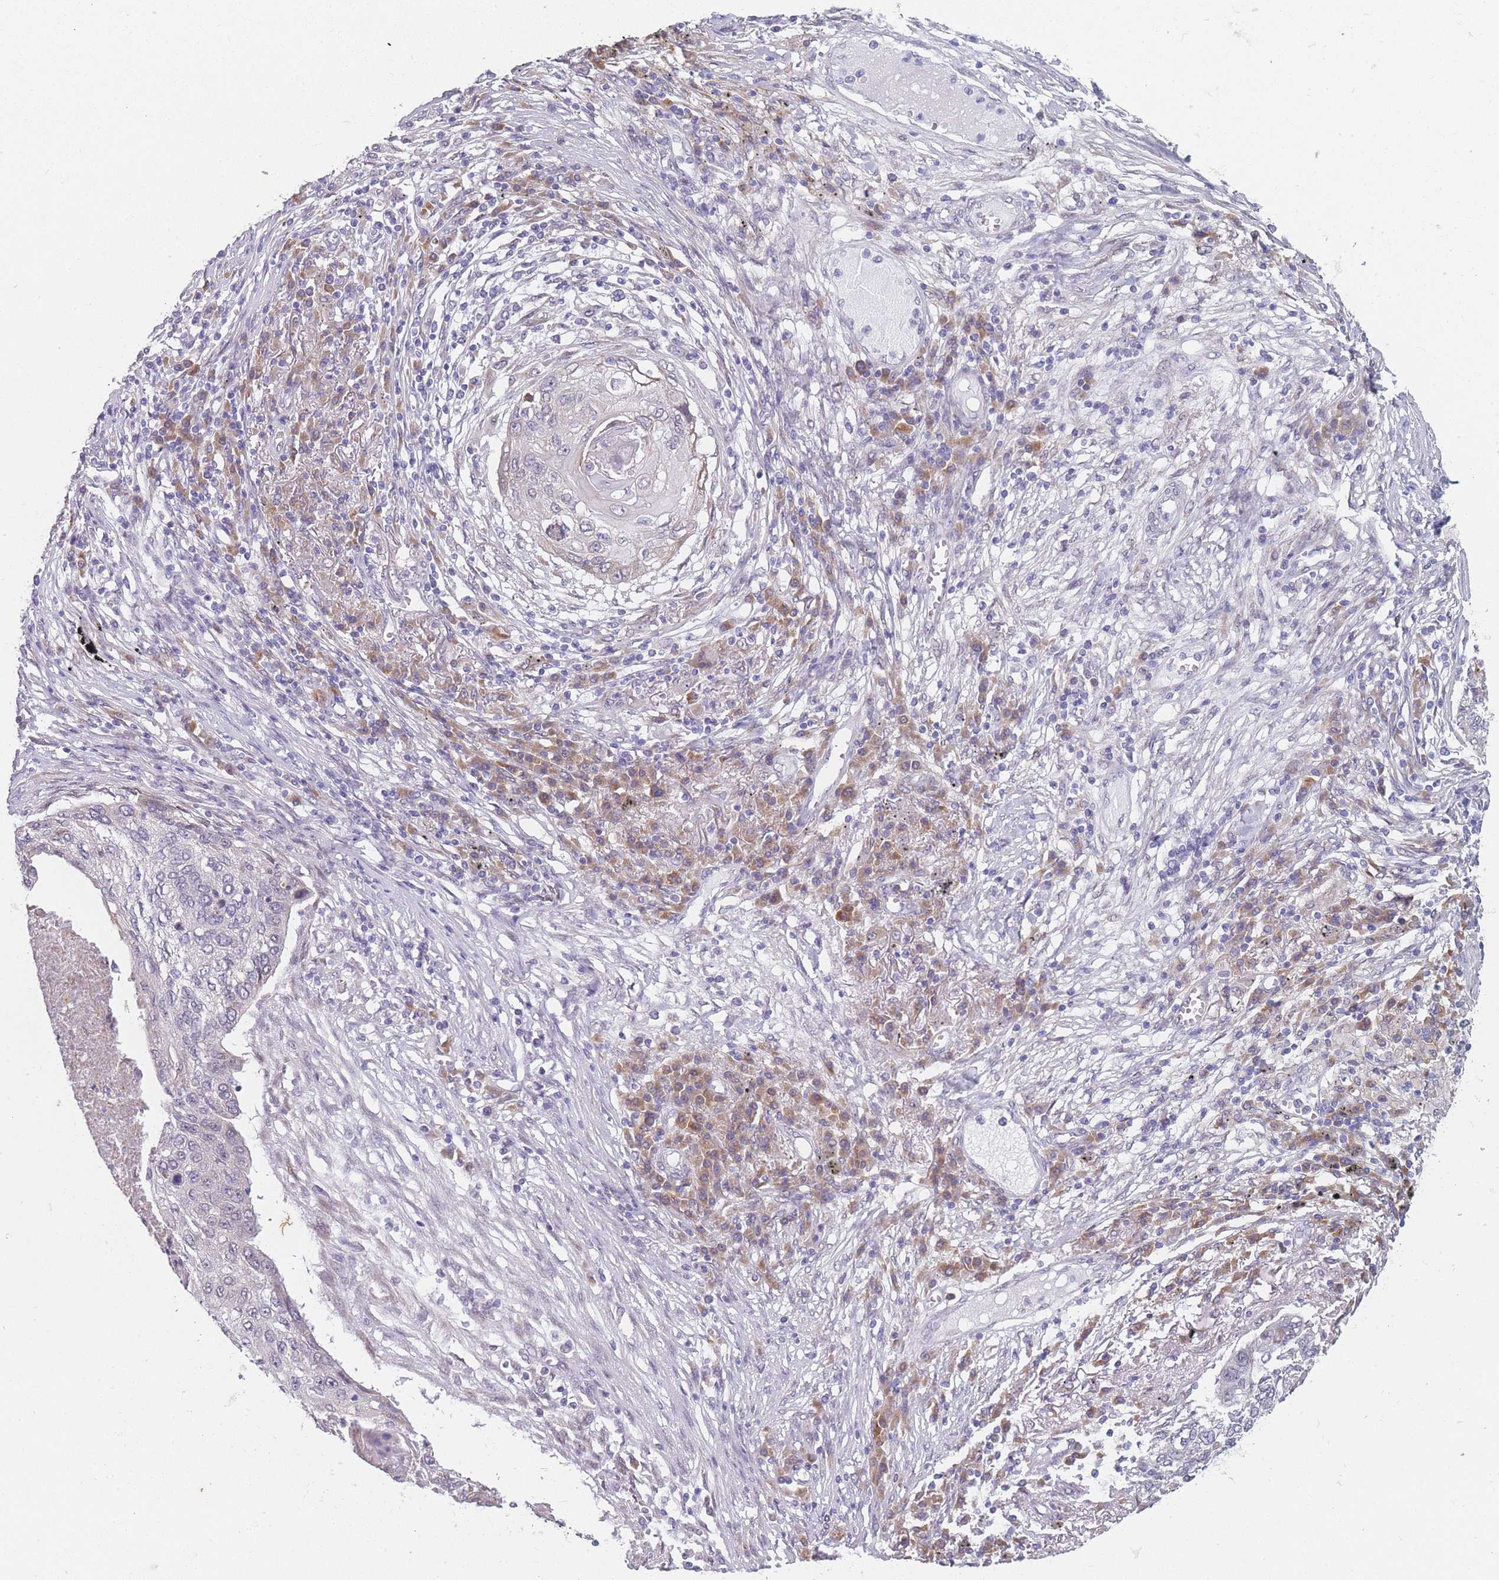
{"staining": {"intensity": "negative", "quantity": "none", "location": "none"}, "tissue": "lung cancer", "cell_type": "Tumor cells", "image_type": "cancer", "snomed": [{"axis": "morphology", "description": "Squamous cell carcinoma, NOS"}, {"axis": "topography", "description": "Lung"}], "caption": "A photomicrograph of lung squamous cell carcinoma stained for a protein displays no brown staining in tumor cells. Brightfield microscopy of immunohistochemistry stained with DAB (brown) and hematoxylin (blue), captured at high magnification.", "gene": "TMED10", "patient": {"sex": "female", "age": 63}}